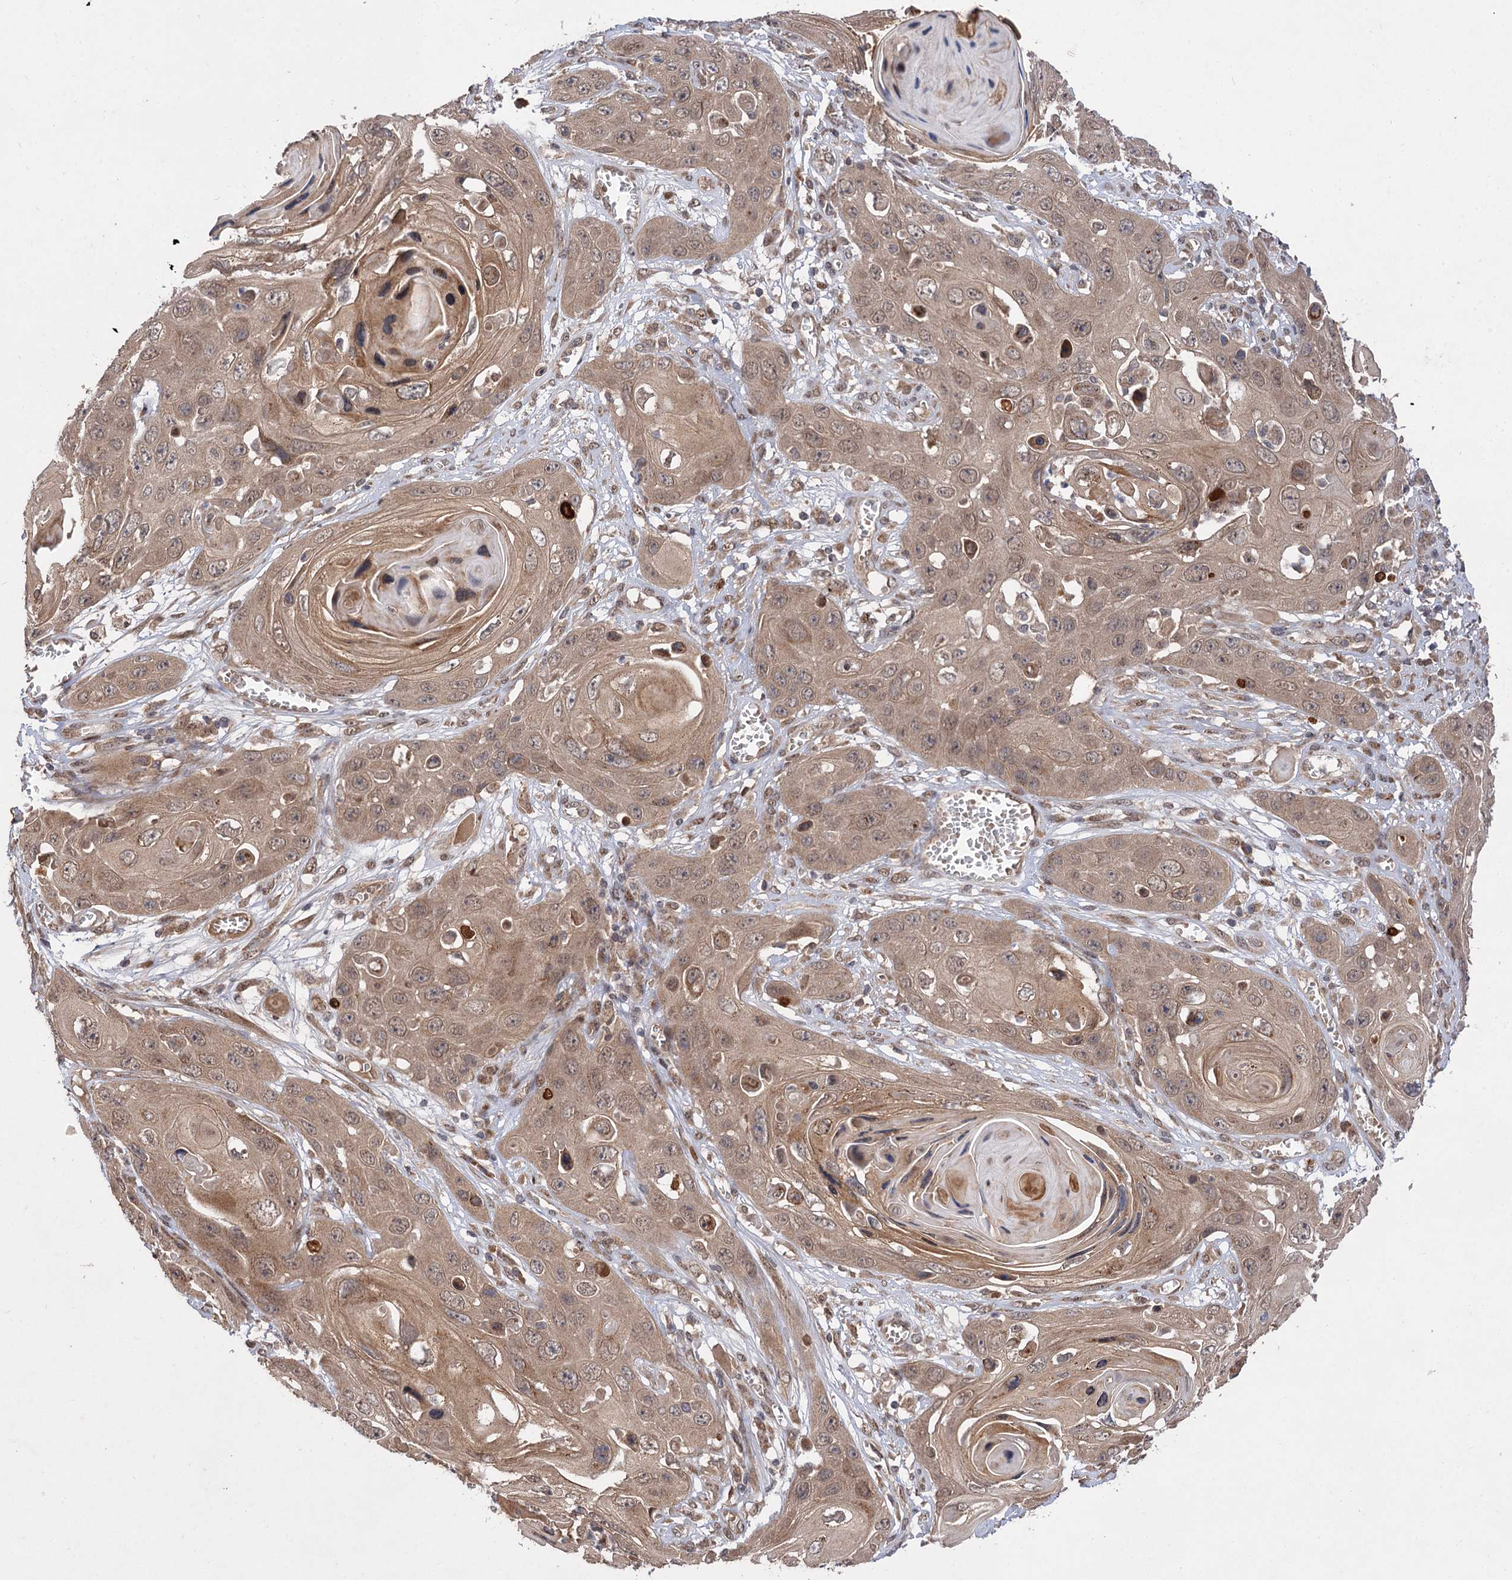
{"staining": {"intensity": "weak", "quantity": ">75%", "location": "cytoplasmic/membranous,nuclear"}, "tissue": "skin cancer", "cell_type": "Tumor cells", "image_type": "cancer", "snomed": [{"axis": "morphology", "description": "Squamous cell carcinoma, NOS"}, {"axis": "topography", "description": "Skin"}], "caption": "This histopathology image displays immunohistochemistry (IHC) staining of human squamous cell carcinoma (skin), with low weak cytoplasmic/membranous and nuclear positivity in approximately >75% of tumor cells.", "gene": "FBXW8", "patient": {"sex": "male", "age": 55}}